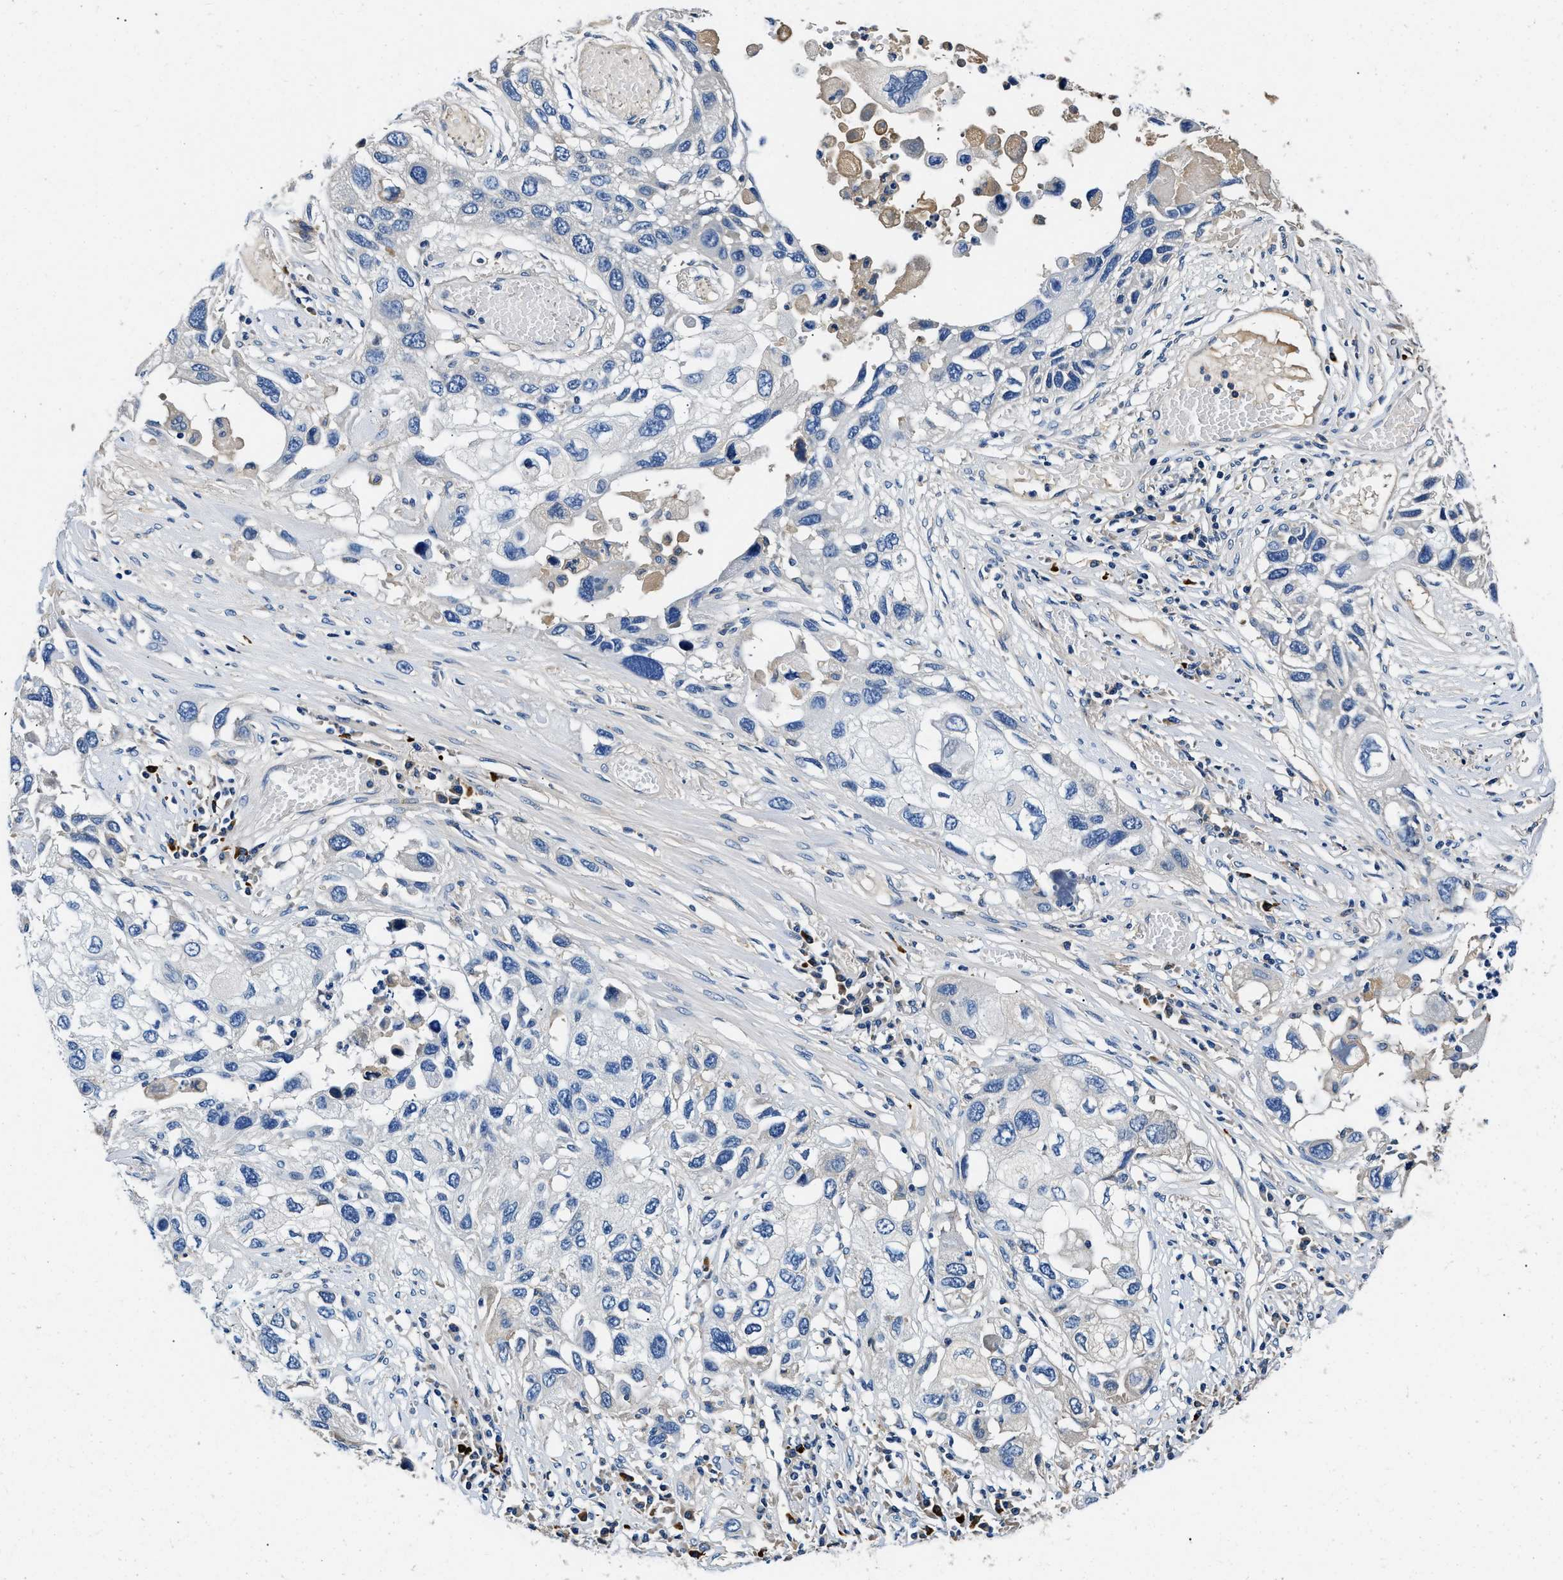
{"staining": {"intensity": "negative", "quantity": "none", "location": "none"}, "tissue": "lung cancer", "cell_type": "Tumor cells", "image_type": "cancer", "snomed": [{"axis": "morphology", "description": "Squamous cell carcinoma, NOS"}, {"axis": "topography", "description": "Lung"}], "caption": "Immunohistochemical staining of squamous cell carcinoma (lung) demonstrates no significant staining in tumor cells. The staining is performed using DAB brown chromogen with nuclei counter-stained in using hematoxylin.", "gene": "ZFAND3", "patient": {"sex": "male", "age": 71}}